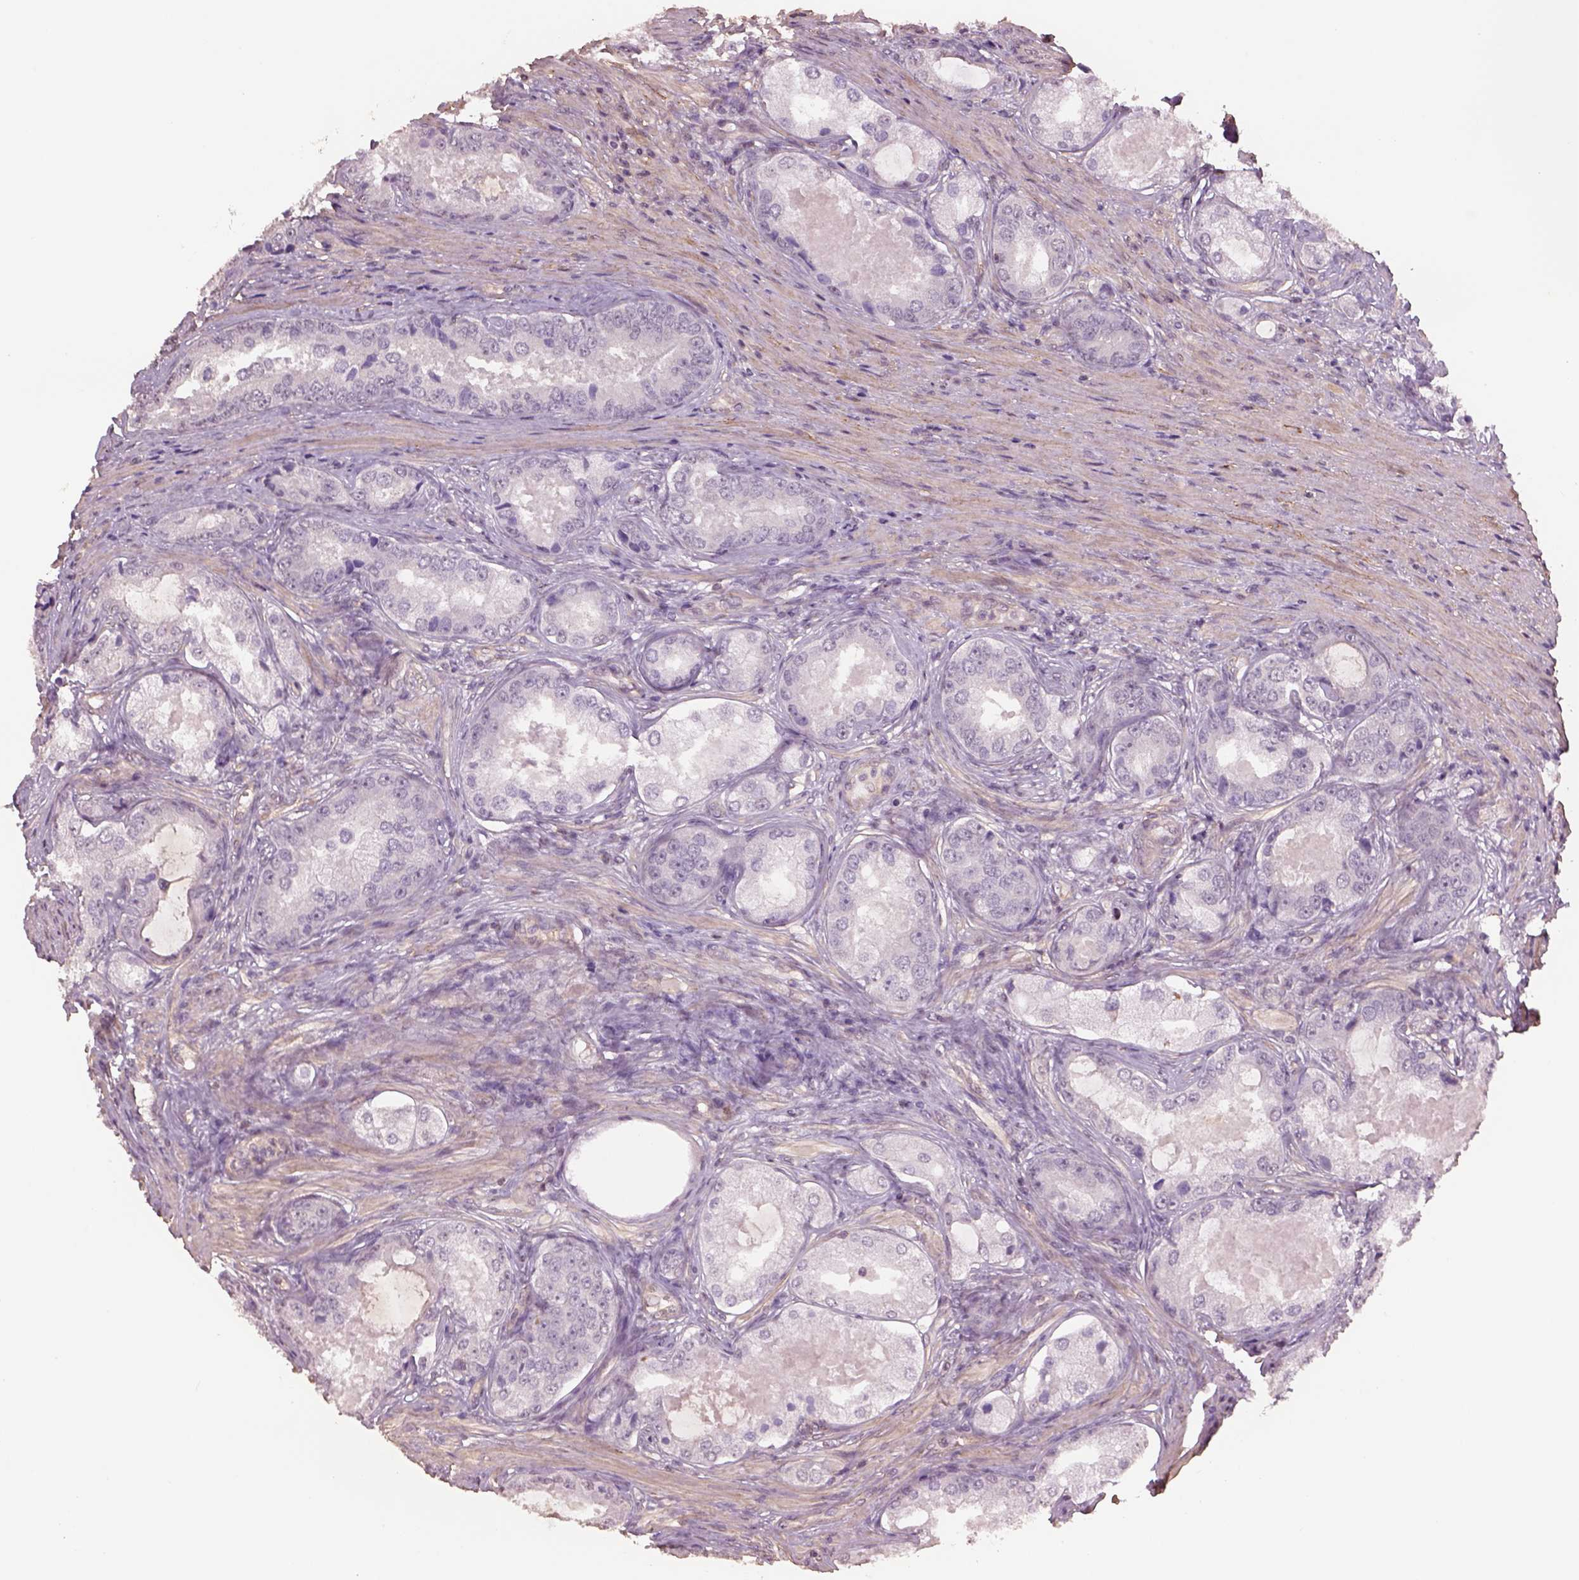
{"staining": {"intensity": "negative", "quantity": "none", "location": "none"}, "tissue": "prostate cancer", "cell_type": "Tumor cells", "image_type": "cancer", "snomed": [{"axis": "morphology", "description": "Adenocarcinoma, Low grade"}, {"axis": "topography", "description": "Prostate"}], "caption": "This micrograph is of prostate cancer (low-grade adenocarcinoma) stained with immunohistochemistry (IHC) to label a protein in brown with the nuclei are counter-stained blue. There is no expression in tumor cells. (DAB (3,3'-diaminobenzidine) immunohistochemistry, high magnification).", "gene": "LIN7A", "patient": {"sex": "male", "age": 68}}